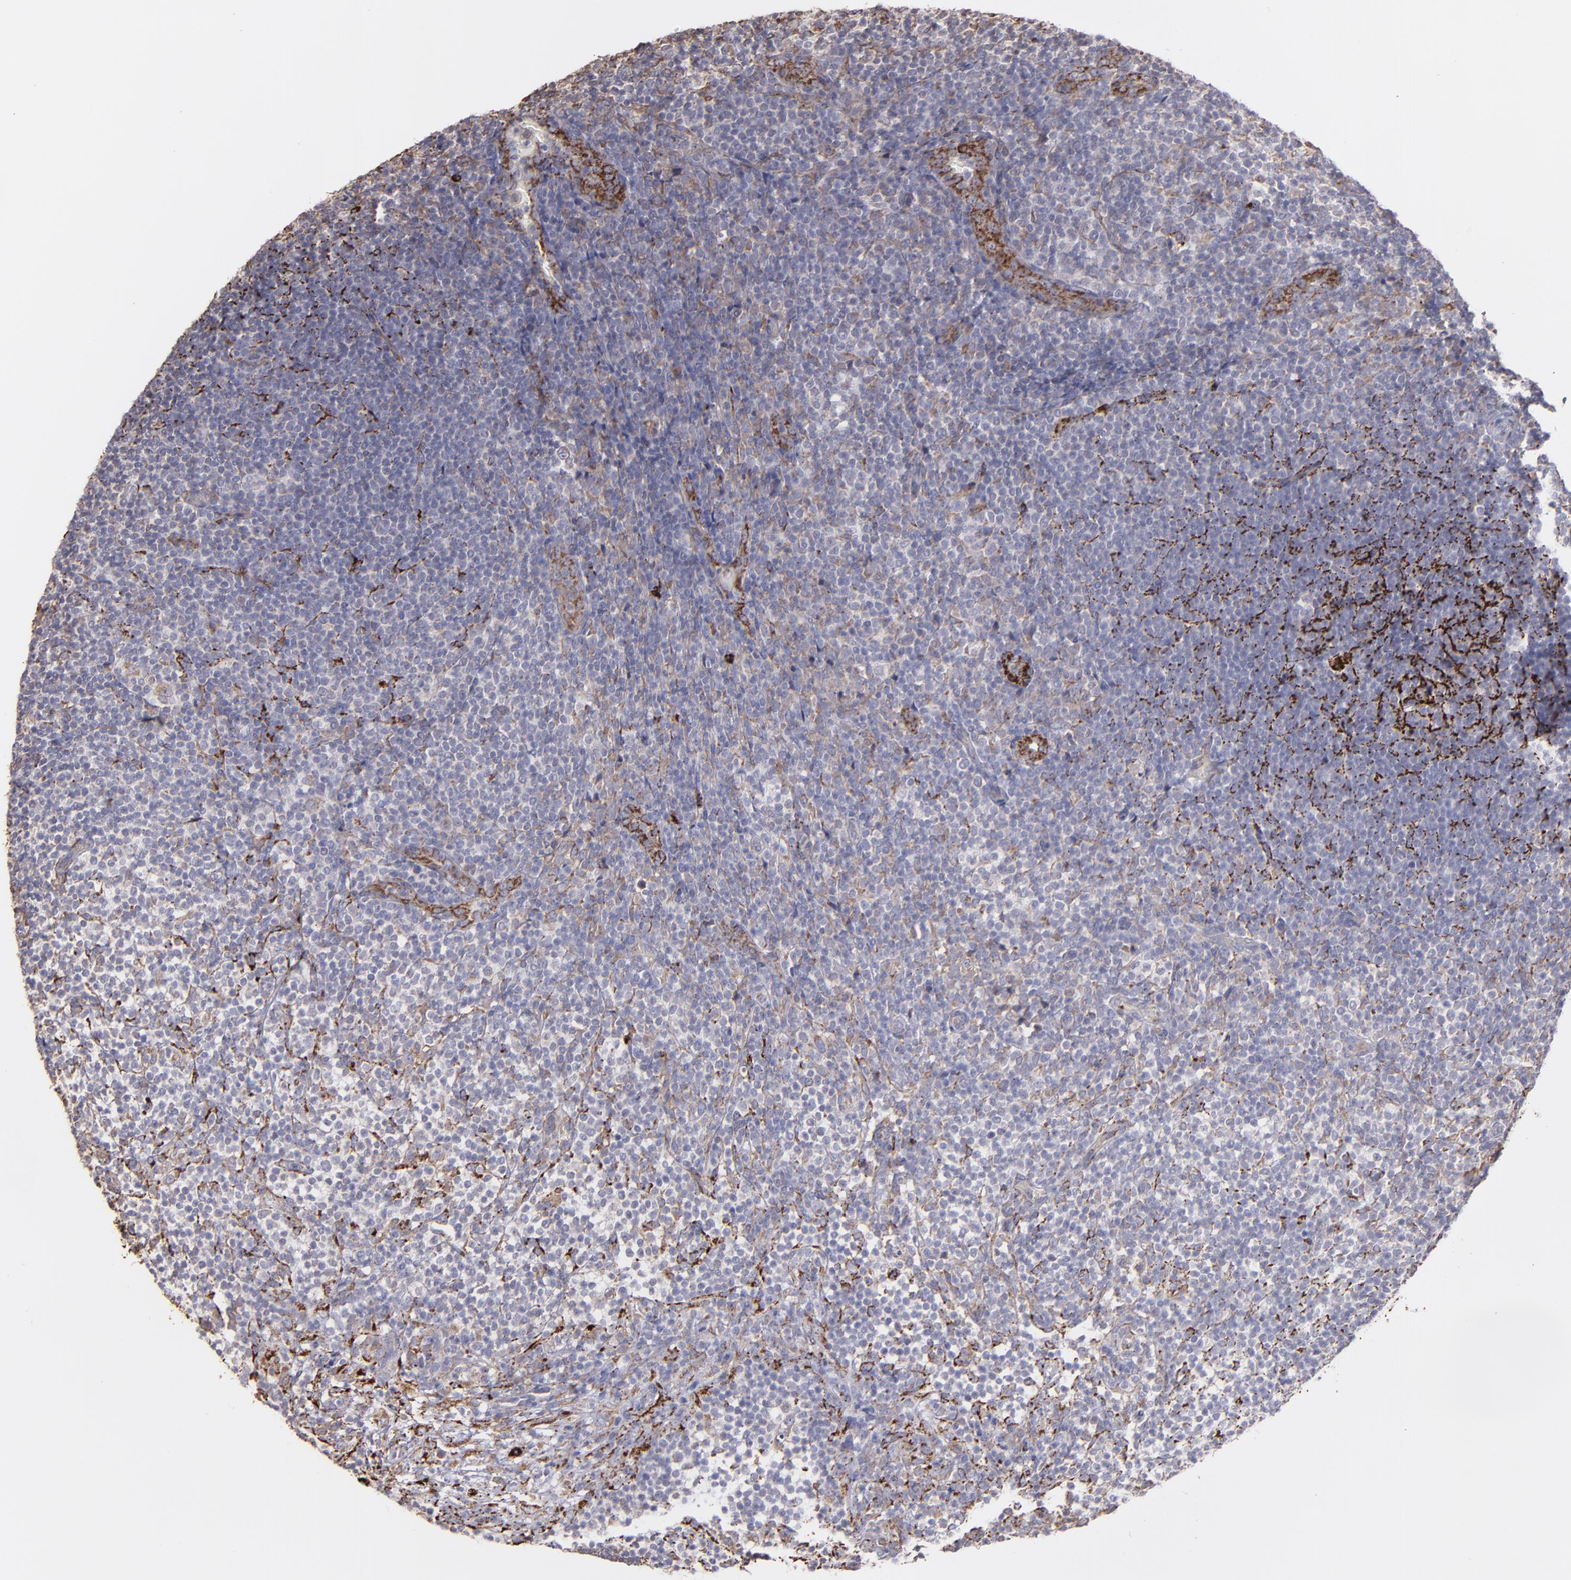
{"staining": {"intensity": "moderate", "quantity": "25%-75%", "location": "cytoplasmic/membranous"}, "tissue": "lymphoma", "cell_type": "Tumor cells", "image_type": "cancer", "snomed": [{"axis": "morphology", "description": "Malignant lymphoma, non-Hodgkin's type, Low grade"}, {"axis": "topography", "description": "Lymph node"}], "caption": "This is an image of IHC staining of malignant lymphoma, non-Hodgkin's type (low-grade), which shows moderate positivity in the cytoplasmic/membranous of tumor cells.", "gene": "MAOB", "patient": {"sex": "female", "age": 76}}